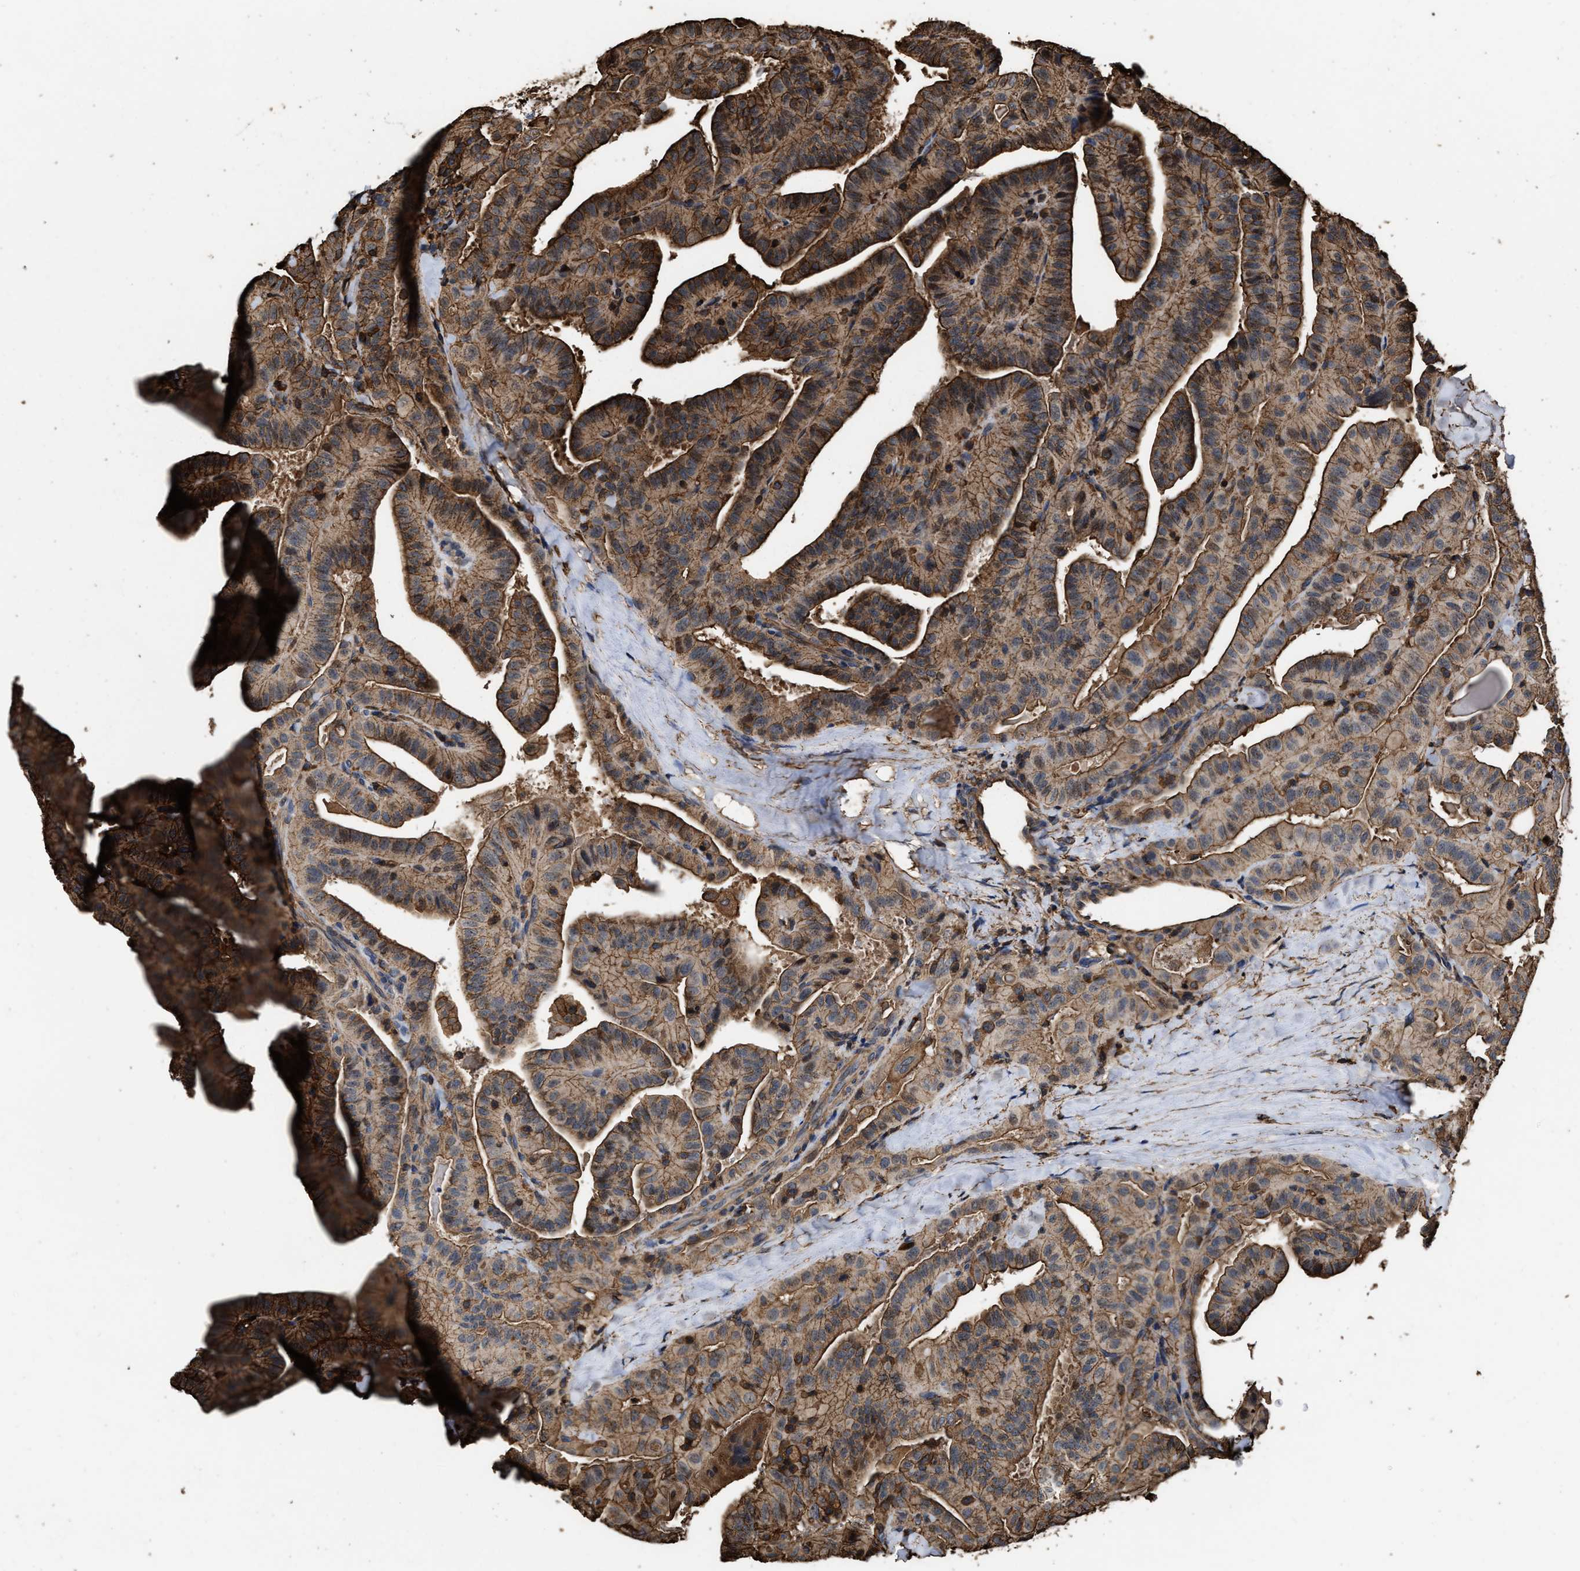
{"staining": {"intensity": "moderate", "quantity": ">75%", "location": "cytoplasmic/membranous"}, "tissue": "thyroid cancer", "cell_type": "Tumor cells", "image_type": "cancer", "snomed": [{"axis": "morphology", "description": "Papillary adenocarcinoma, NOS"}, {"axis": "topography", "description": "Thyroid gland"}], "caption": "High-magnification brightfield microscopy of papillary adenocarcinoma (thyroid) stained with DAB (brown) and counterstained with hematoxylin (blue). tumor cells exhibit moderate cytoplasmic/membranous positivity is seen in about>75% of cells.", "gene": "KBTBD2", "patient": {"sex": "male", "age": 77}}